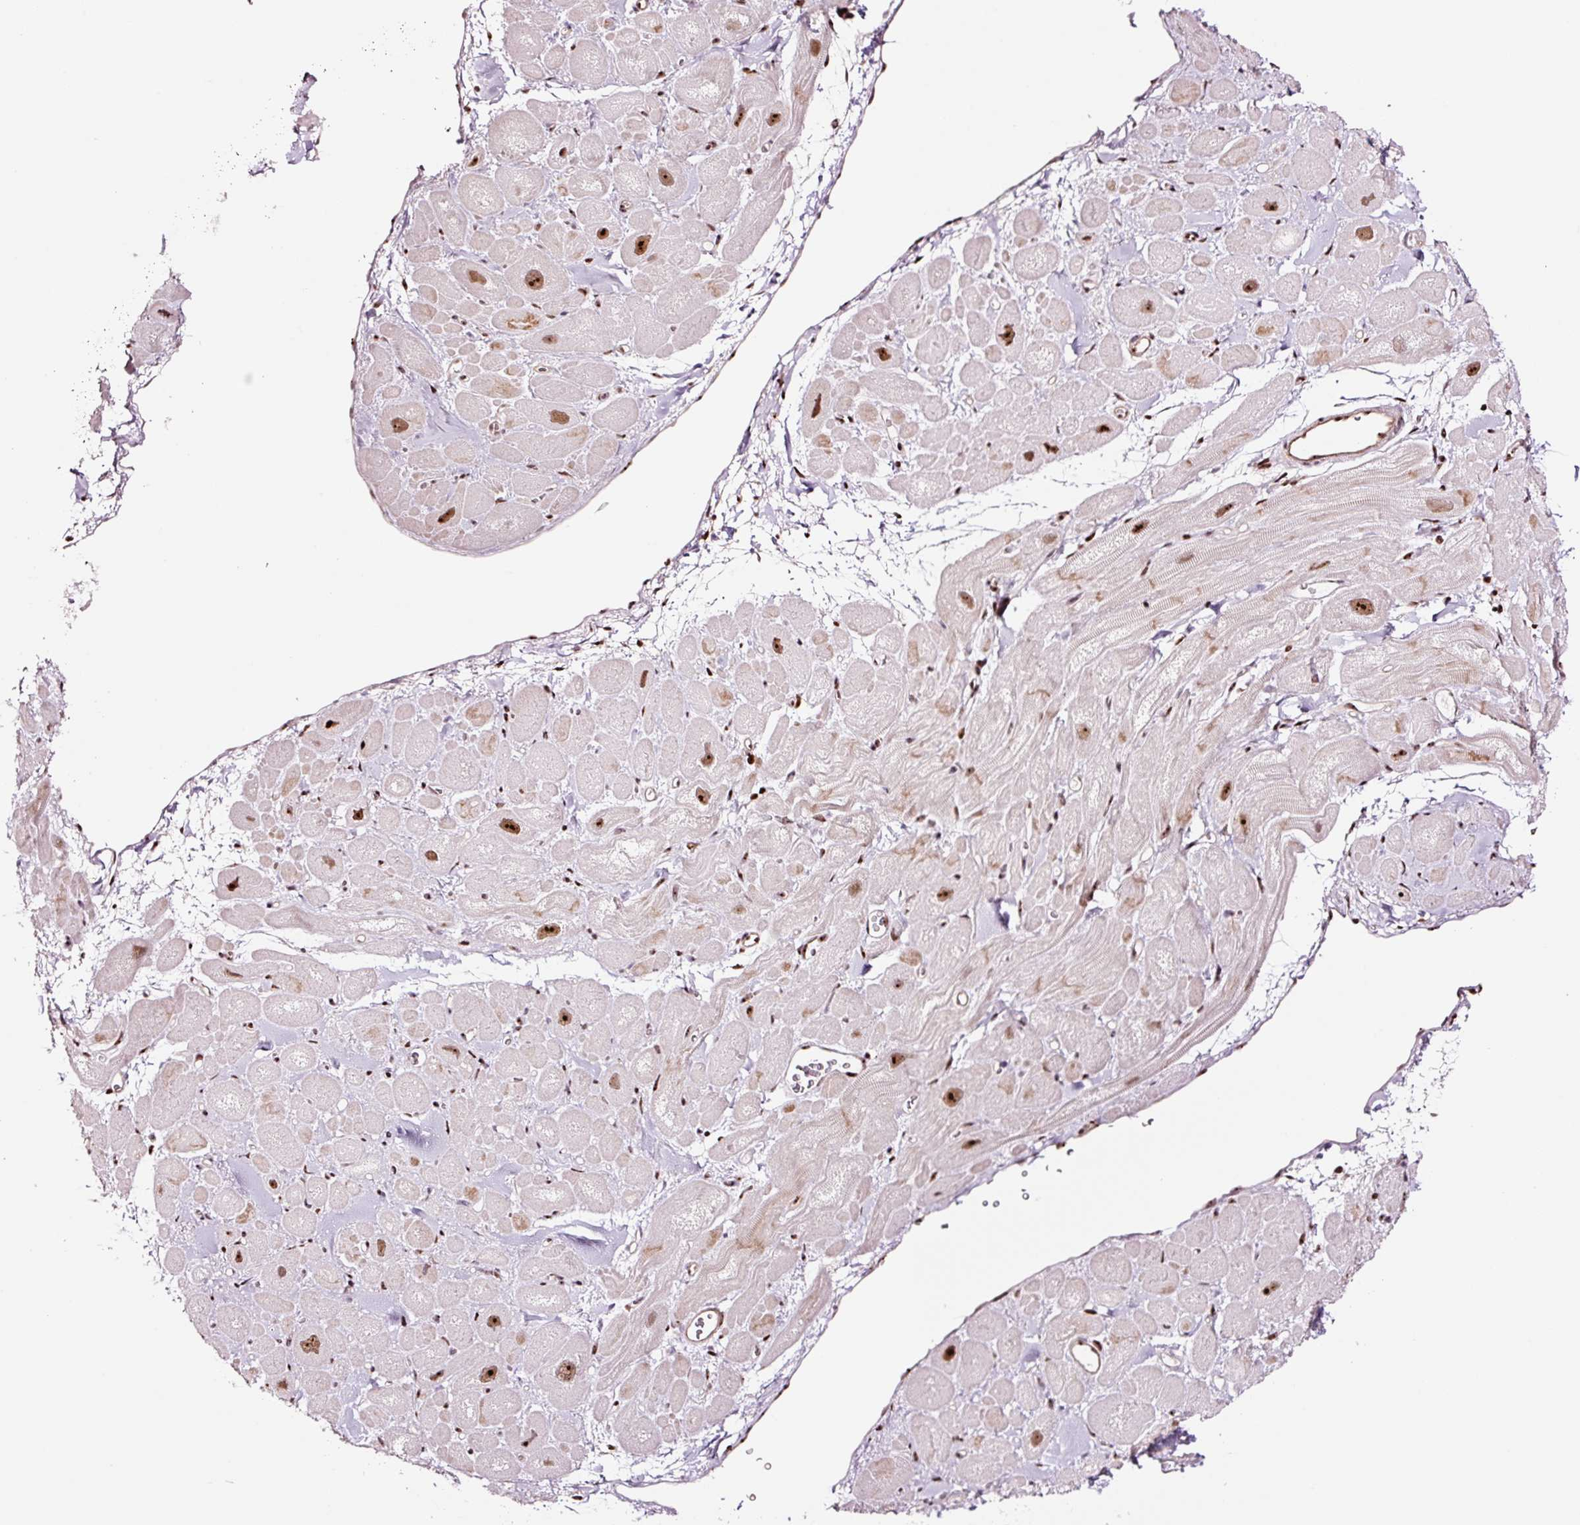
{"staining": {"intensity": "strong", "quantity": "25%-75%", "location": "nuclear"}, "tissue": "heart muscle", "cell_type": "Cardiomyocytes", "image_type": "normal", "snomed": [{"axis": "morphology", "description": "Normal tissue, NOS"}, {"axis": "topography", "description": "Heart"}], "caption": "Strong nuclear protein expression is seen in approximately 25%-75% of cardiomyocytes in heart muscle.", "gene": "GNL3", "patient": {"sex": "male", "age": 49}}